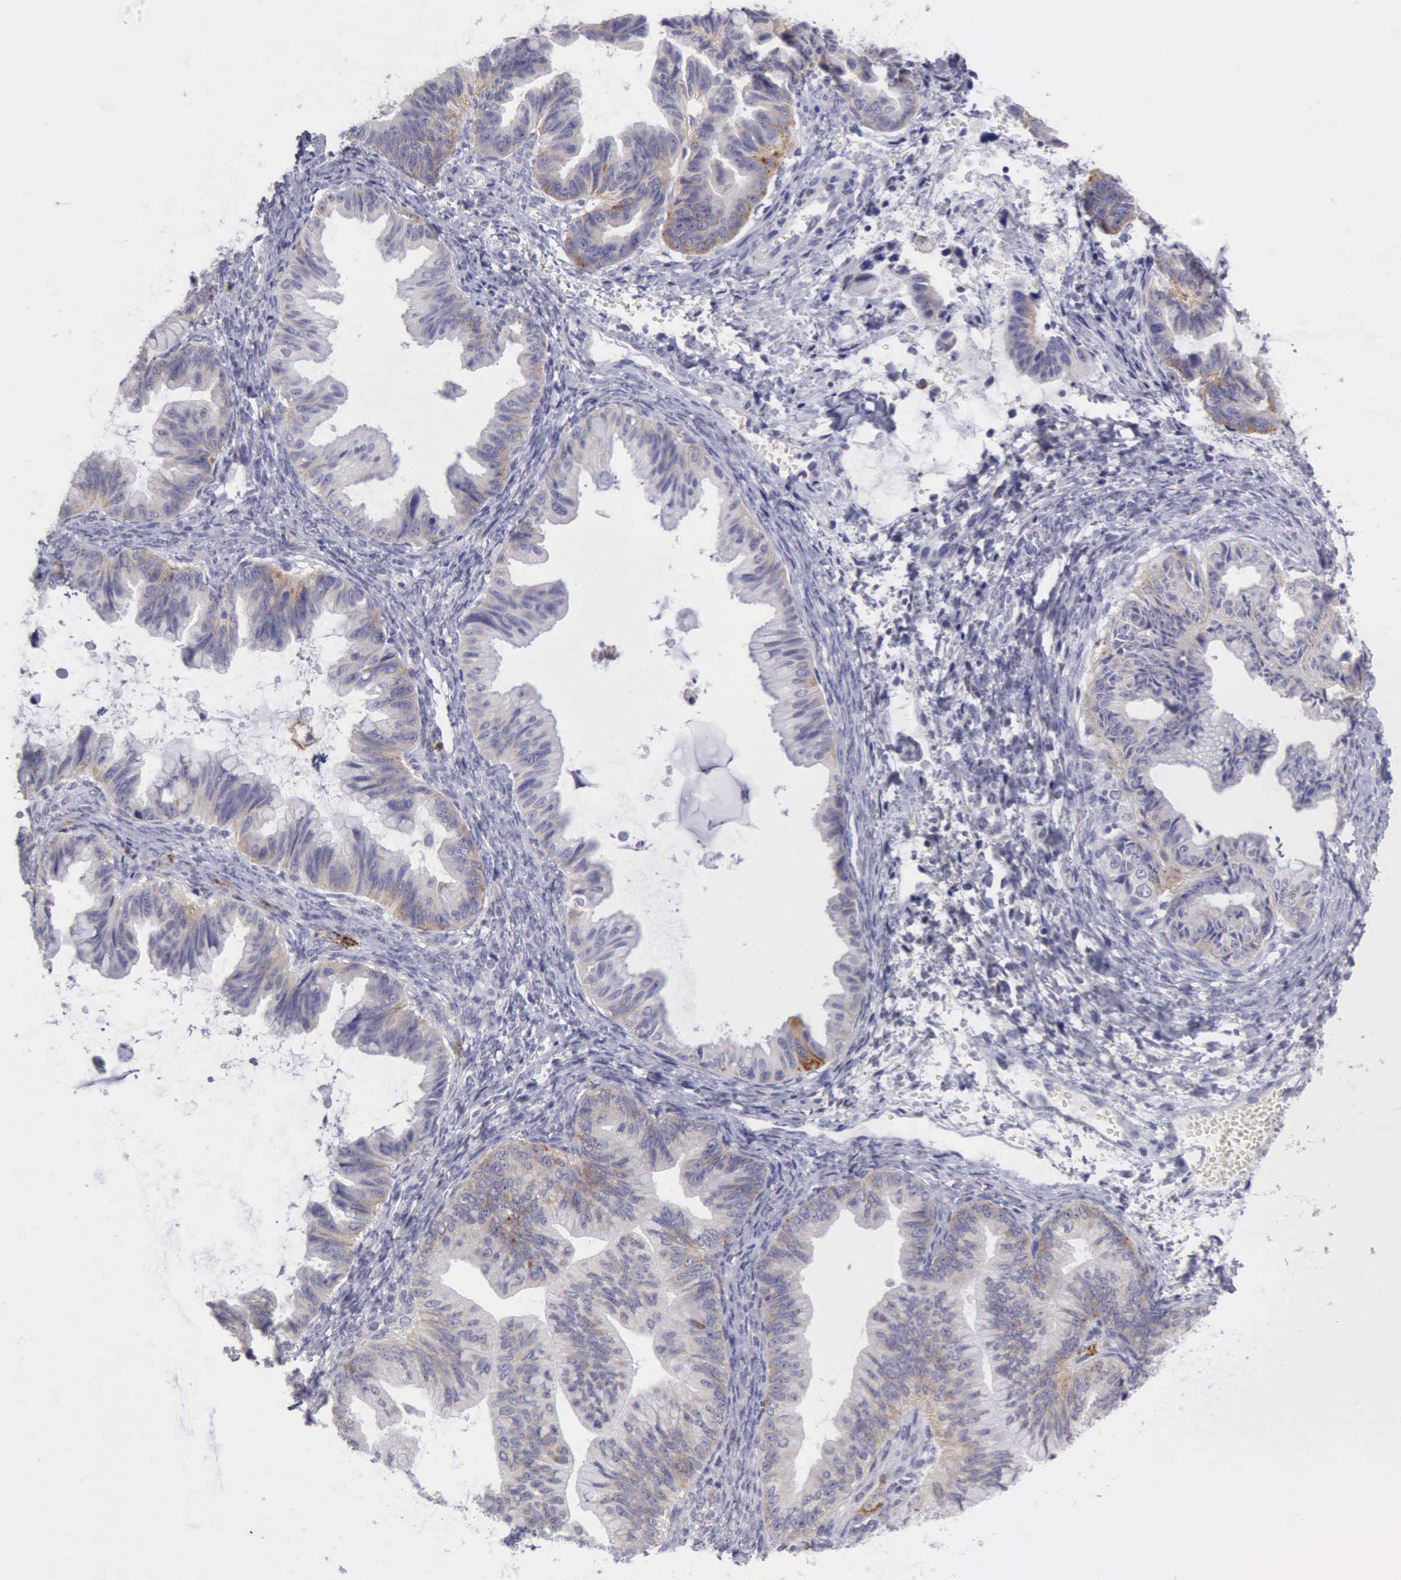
{"staining": {"intensity": "negative", "quantity": "none", "location": "none"}, "tissue": "ovarian cancer", "cell_type": "Tumor cells", "image_type": "cancer", "snomed": [{"axis": "morphology", "description": "Cystadenocarcinoma, mucinous, NOS"}, {"axis": "topography", "description": "Ovary"}], "caption": "An immunohistochemistry (IHC) micrograph of ovarian cancer is shown. There is no staining in tumor cells of ovarian cancer.", "gene": "TFRC", "patient": {"sex": "female", "age": 36}}